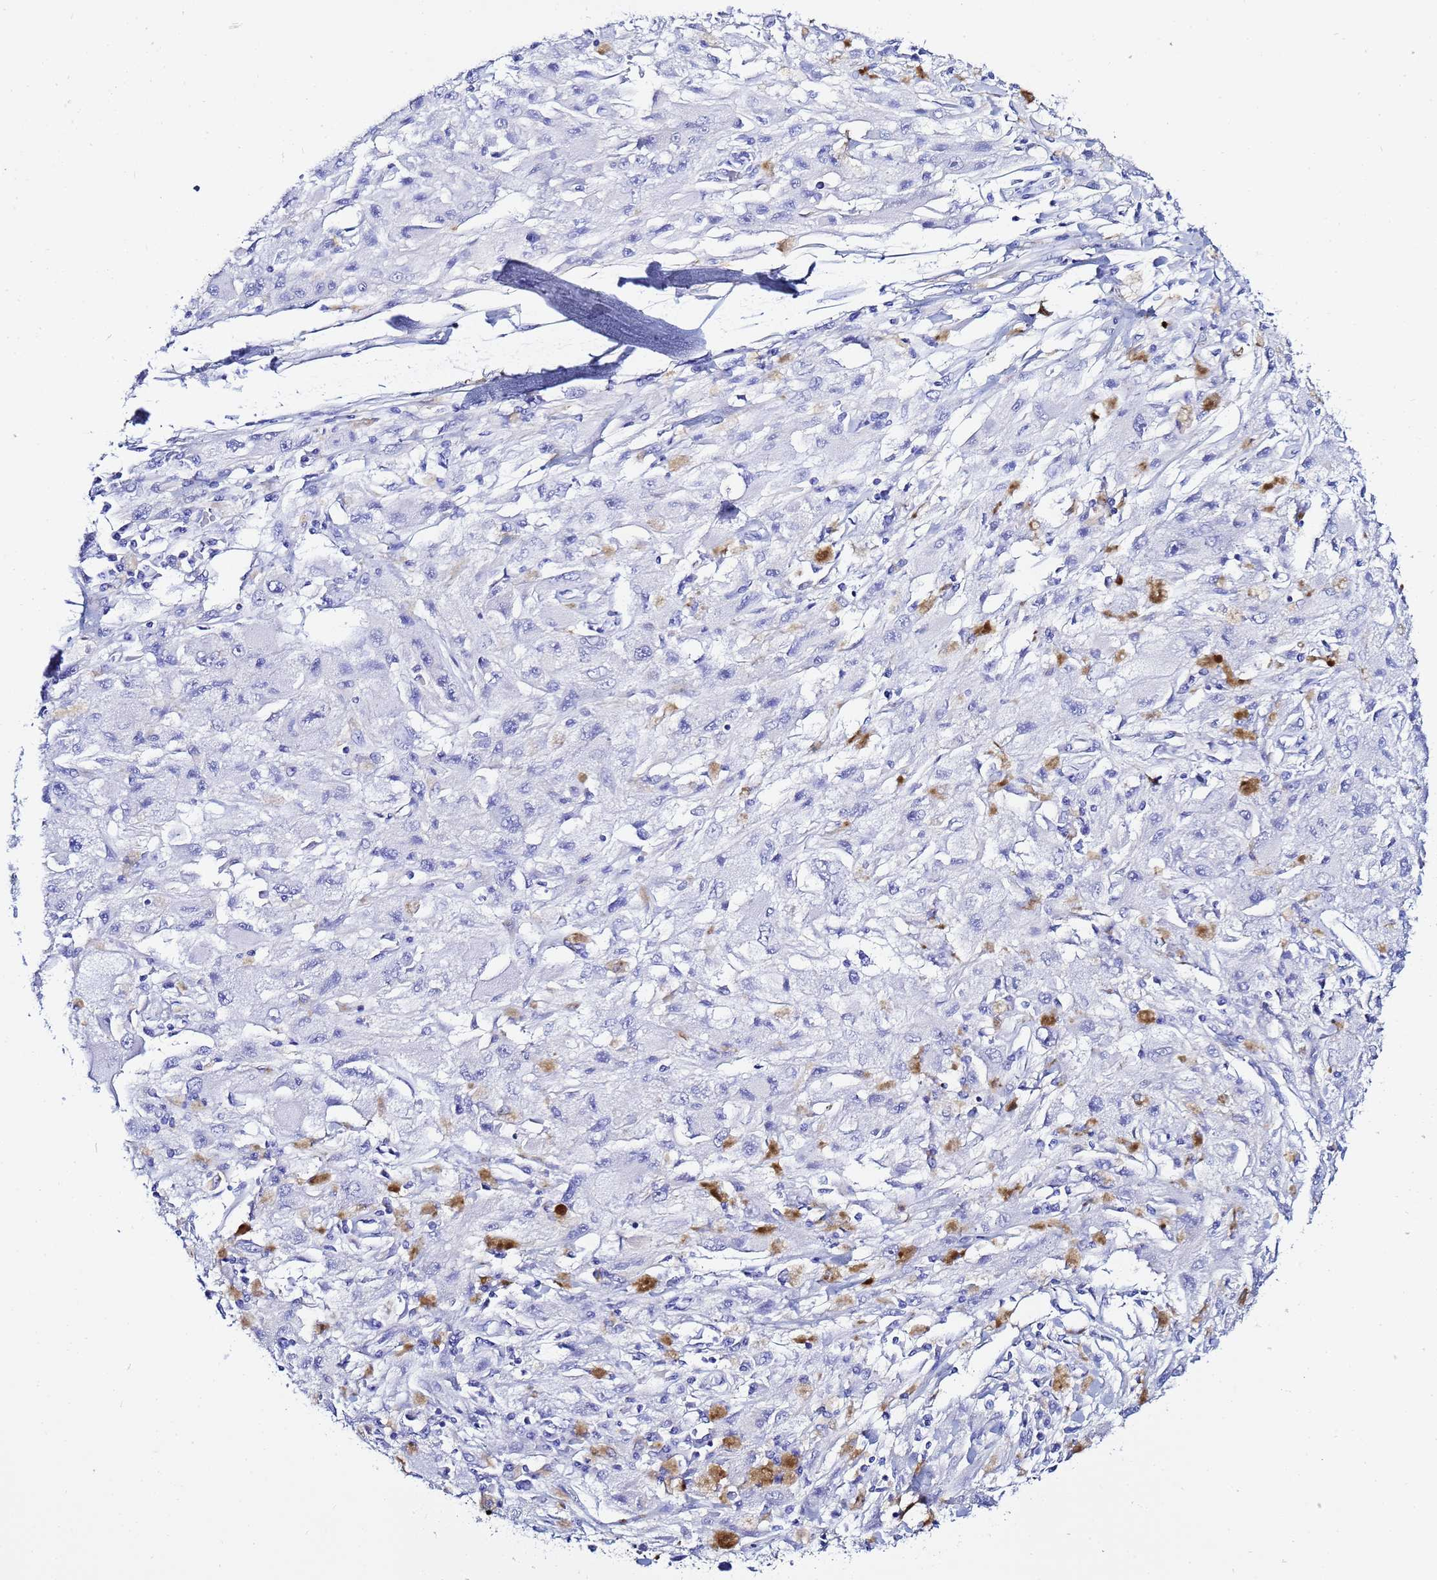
{"staining": {"intensity": "negative", "quantity": "none", "location": "none"}, "tissue": "melanoma", "cell_type": "Tumor cells", "image_type": "cancer", "snomed": [{"axis": "morphology", "description": "Malignant melanoma, Metastatic site"}, {"axis": "topography", "description": "Skin"}], "caption": "Tumor cells are negative for protein expression in human melanoma.", "gene": "LENG1", "patient": {"sex": "male", "age": 53}}